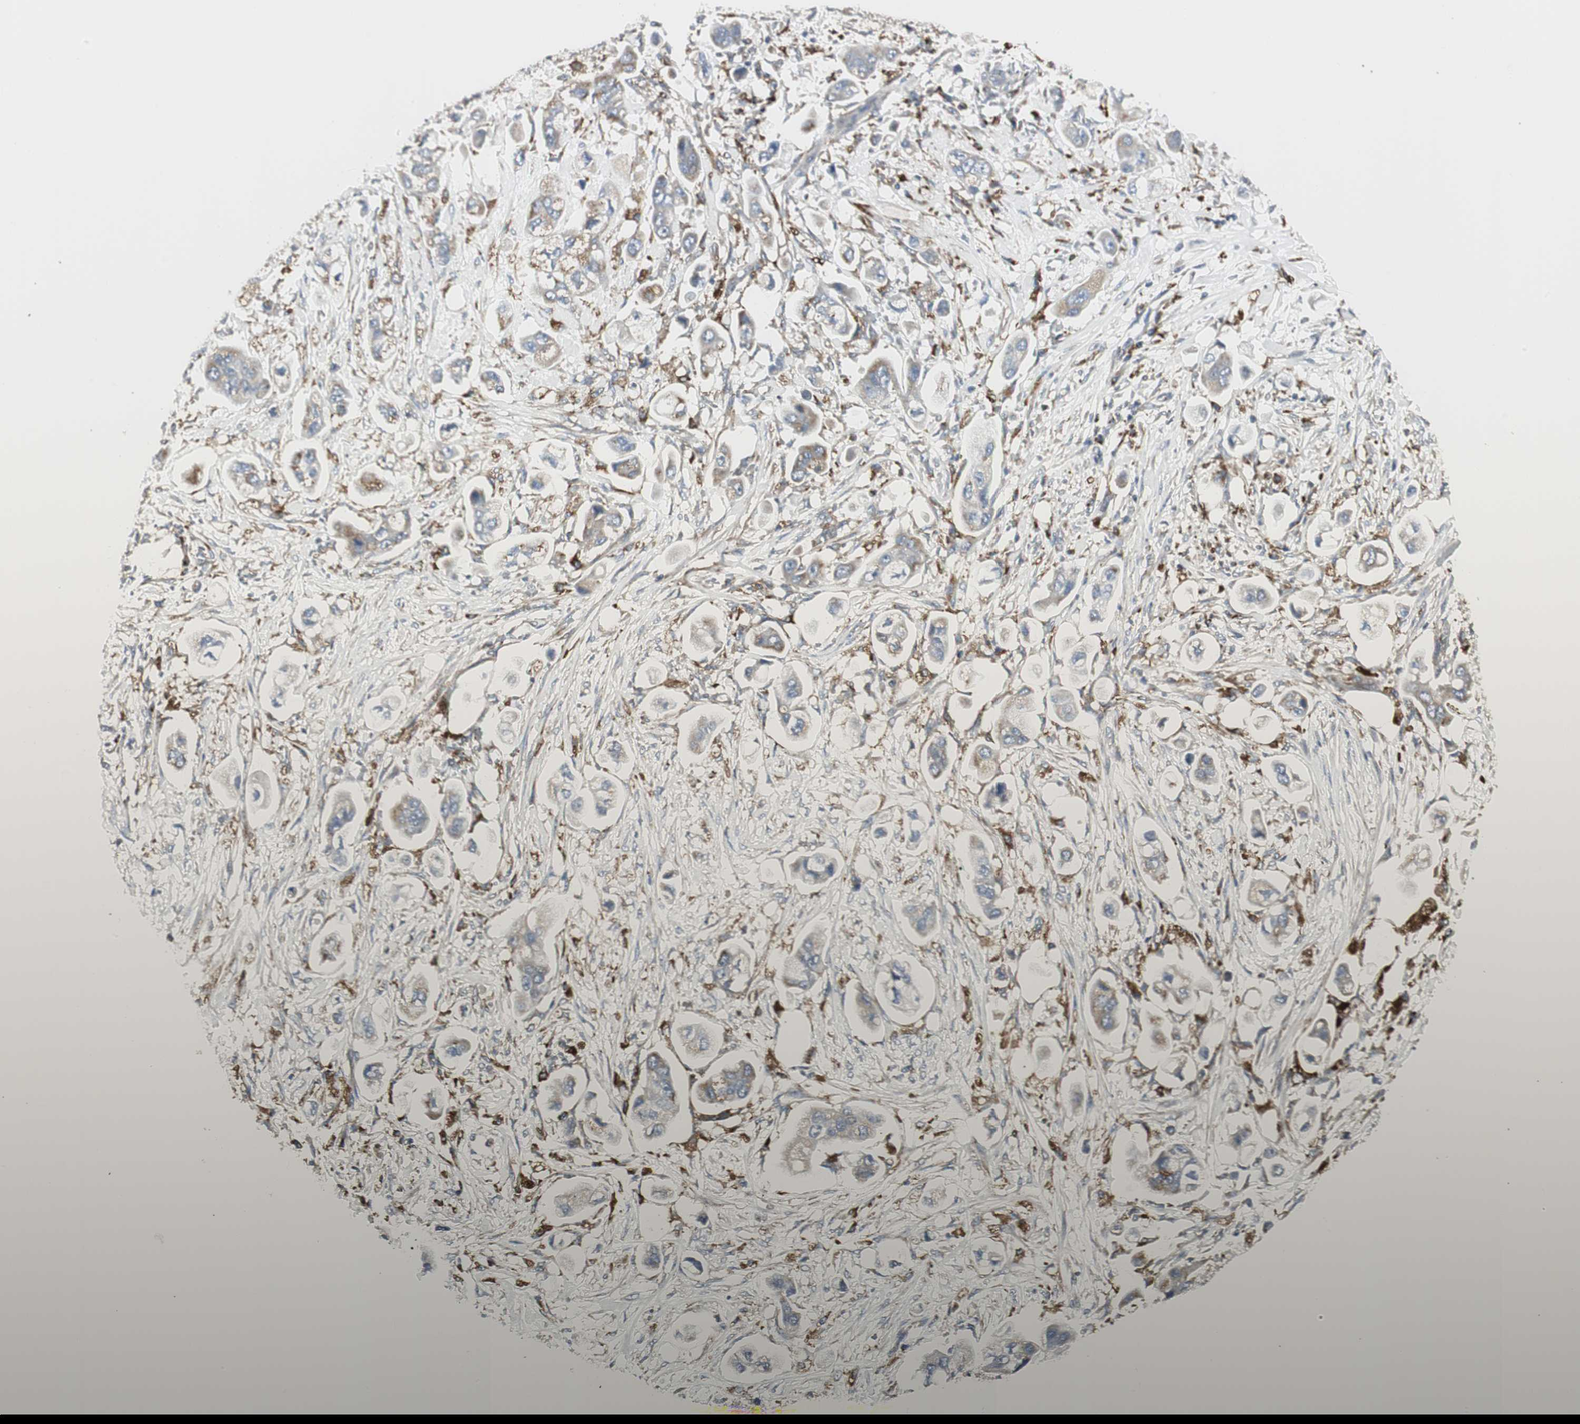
{"staining": {"intensity": "negative", "quantity": "none", "location": "none"}, "tissue": "stomach cancer", "cell_type": "Tumor cells", "image_type": "cancer", "snomed": [{"axis": "morphology", "description": "Adenocarcinoma, NOS"}, {"axis": "topography", "description": "Stomach"}], "caption": "Immunohistochemical staining of stomach cancer (adenocarcinoma) exhibits no significant positivity in tumor cells. Nuclei are stained in blue.", "gene": "ATP6V1B2", "patient": {"sex": "male", "age": 62}}